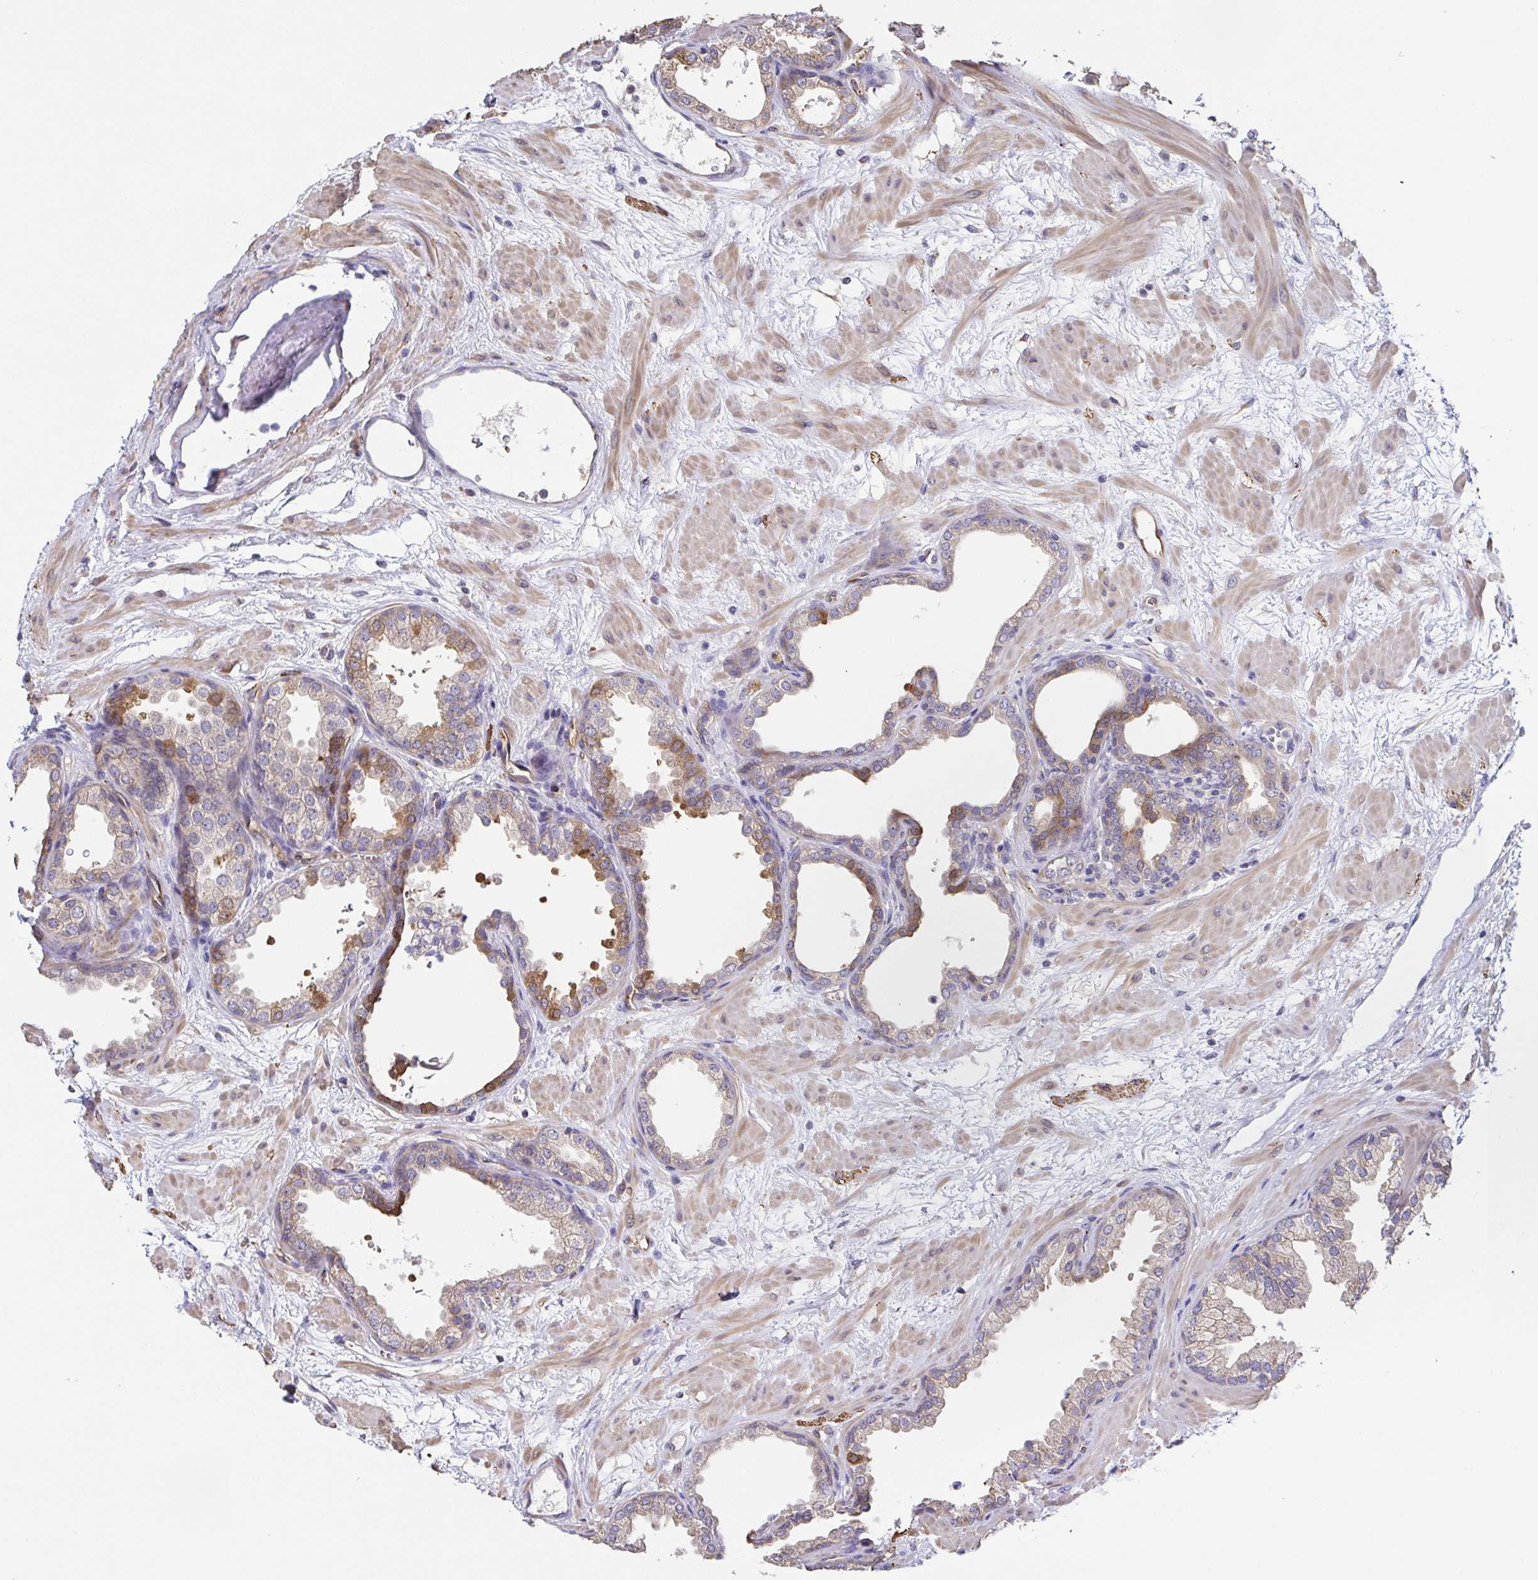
{"staining": {"intensity": "moderate", "quantity": "<25%", "location": "cytoplasmic/membranous"}, "tissue": "prostate", "cell_type": "Glandular cells", "image_type": "normal", "snomed": [{"axis": "morphology", "description": "Normal tissue, NOS"}, {"axis": "topography", "description": "Prostate"}], "caption": "Moderate cytoplasmic/membranous staining for a protein is appreciated in about <25% of glandular cells of normal prostate using immunohistochemistry (IHC).", "gene": "EIF3D", "patient": {"sex": "male", "age": 37}}